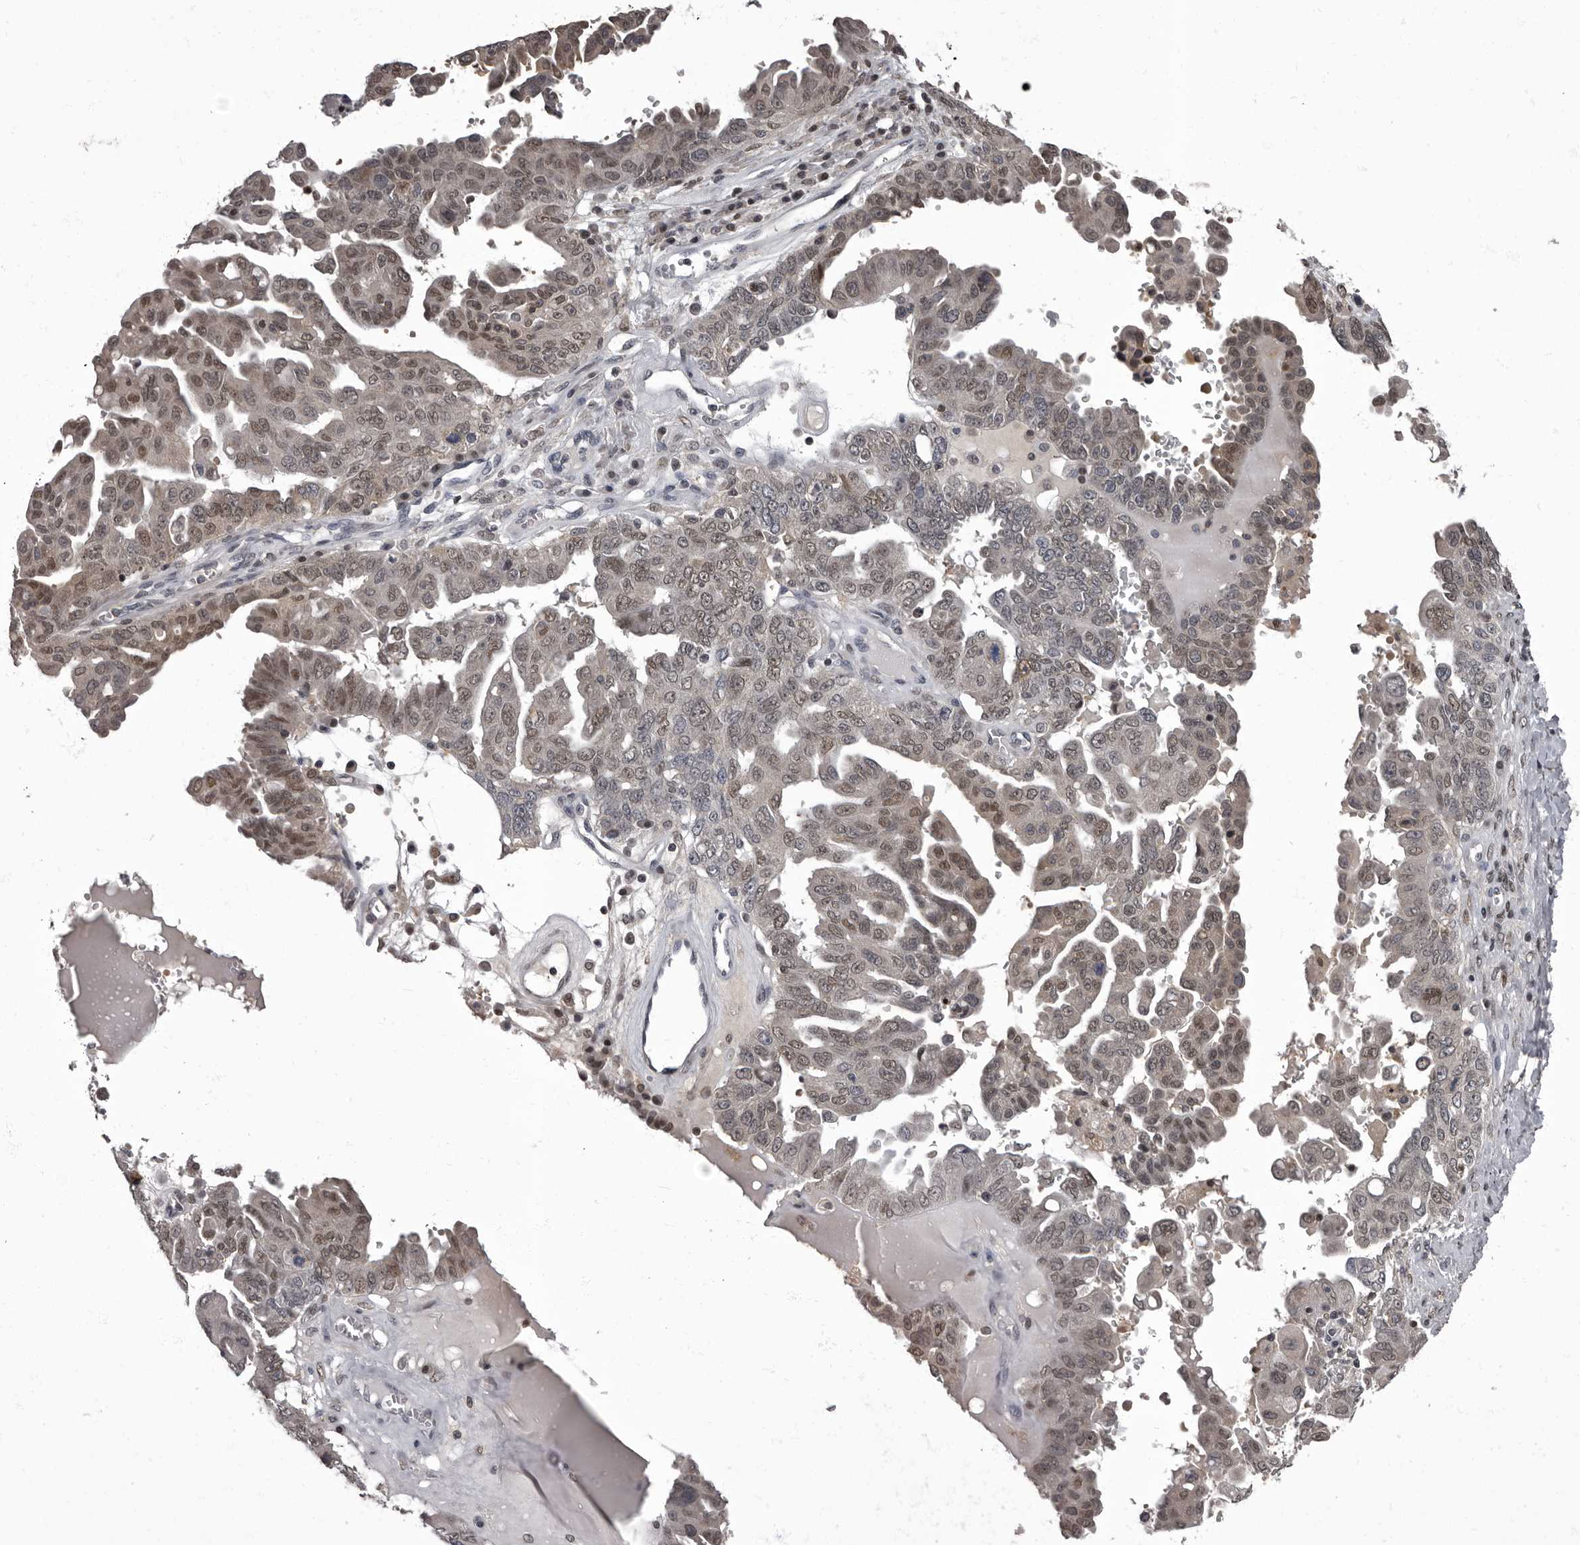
{"staining": {"intensity": "weak", "quantity": "25%-75%", "location": "nuclear"}, "tissue": "ovarian cancer", "cell_type": "Tumor cells", "image_type": "cancer", "snomed": [{"axis": "morphology", "description": "Carcinoma, endometroid"}, {"axis": "topography", "description": "Ovary"}], "caption": "Immunohistochemical staining of human ovarian cancer (endometroid carcinoma) reveals weak nuclear protein expression in approximately 25%-75% of tumor cells. (Brightfield microscopy of DAB IHC at high magnification).", "gene": "C1orf50", "patient": {"sex": "female", "age": 62}}